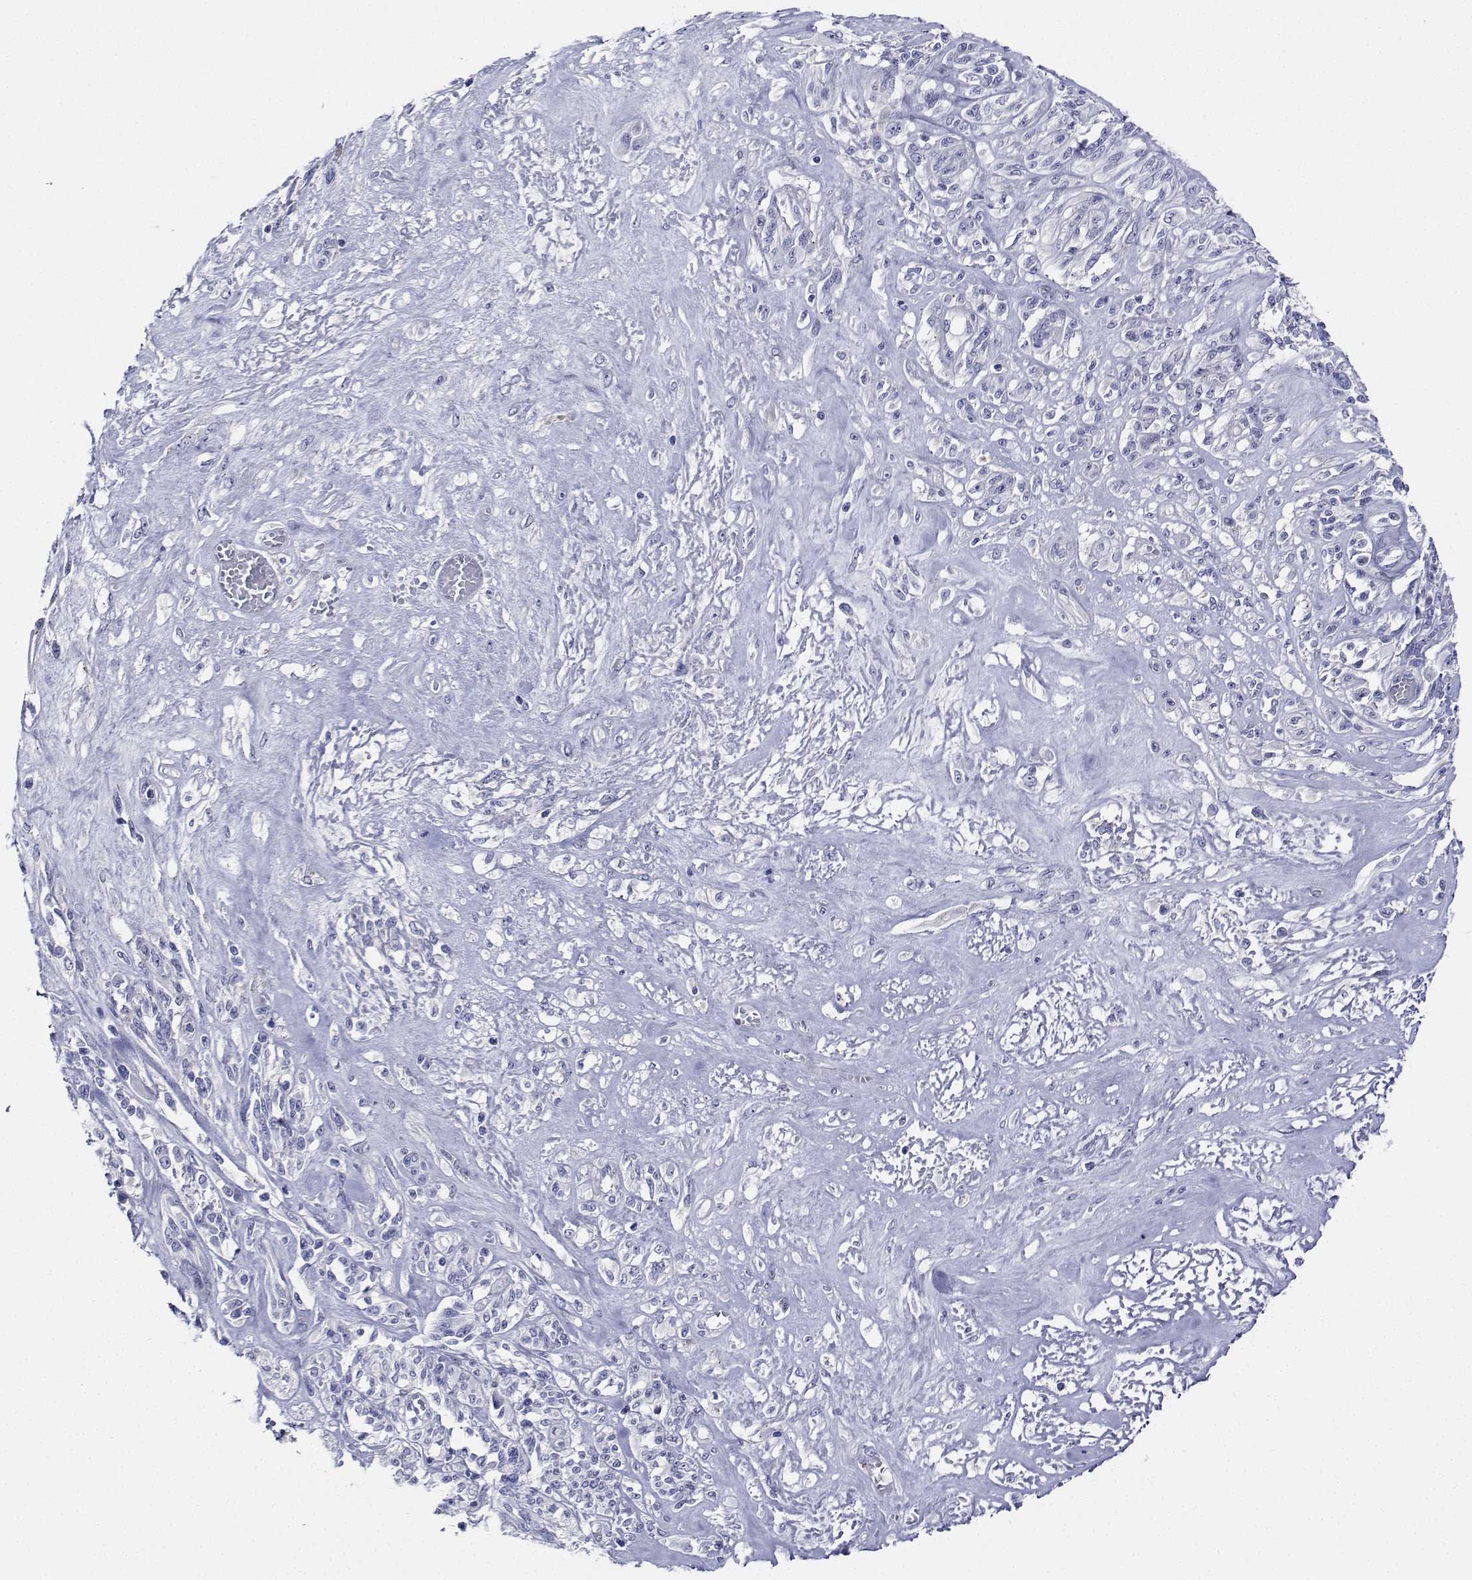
{"staining": {"intensity": "negative", "quantity": "none", "location": "none"}, "tissue": "melanoma", "cell_type": "Tumor cells", "image_type": "cancer", "snomed": [{"axis": "morphology", "description": "Malignant melanoma, NOS"}, {"axis": "topography", "description": "Skin"}], "caption": "High magnification brightfield microscopy of malignant melanoma stained with DAB (3,3'-diaminobenzidine) (brown) and counterstained with hematoxylin (blue): tumor cells show no significant positivity.", "gene": "CDHR3", "patient": {"sex": "female", "age": 91}}